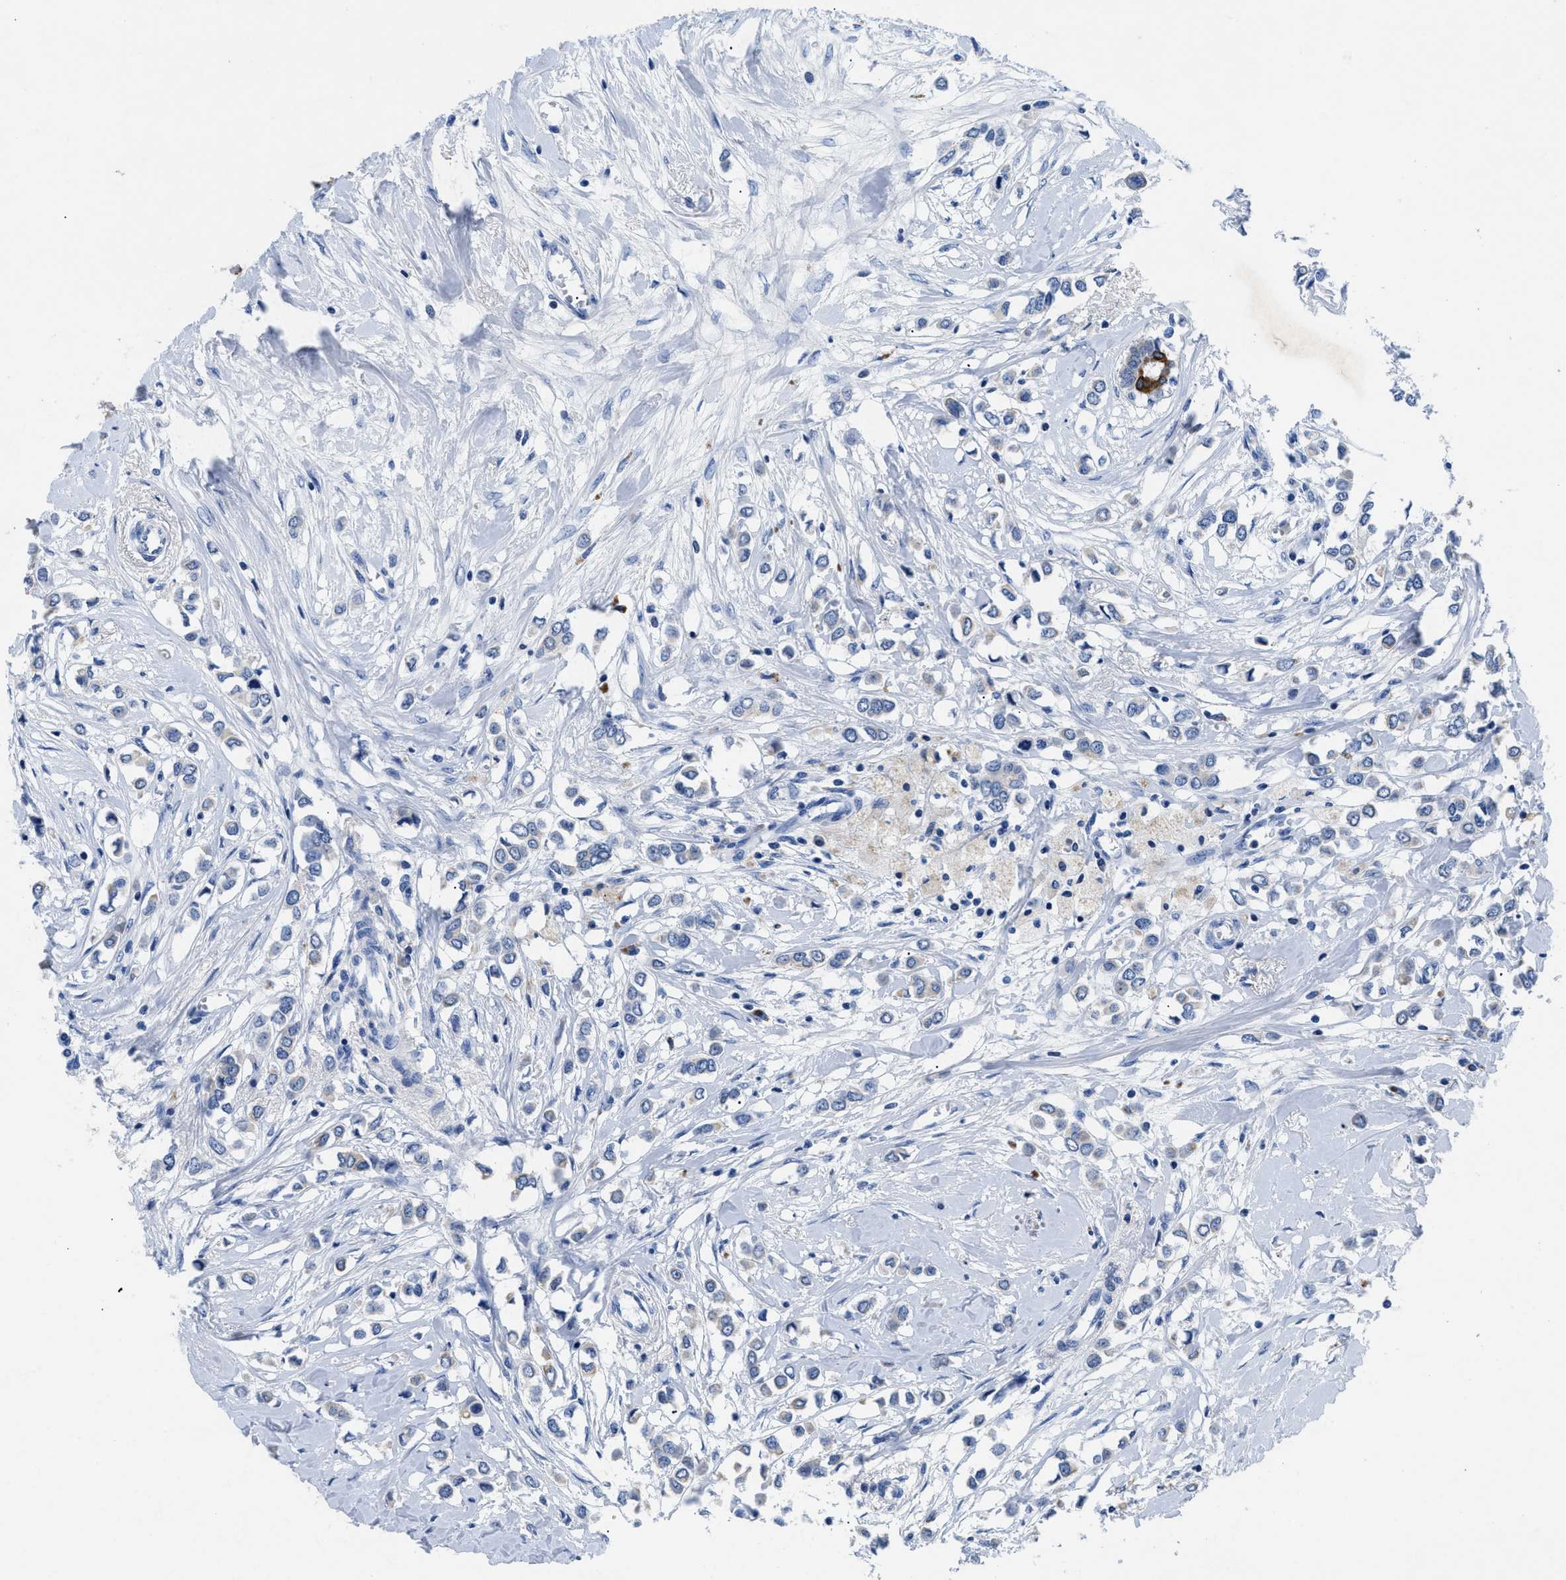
{"staining": {"intensity": "negative", "quantity": "none", "location": "none"}, "tissue": "breast cancer", "cell_type": "Tumor cells", "image_type": "cancer", "snomed": [{"axis": "morphology", "description": "Lobular carcinoma"}, {"axis": "topography", "description": "Breast"}], "caption": "Immunohistochemistry (IHC) of human breast lobular carcinoma exhibits no expression in tumor cells.", "gene": "TMEM68", "patient": {"sex": "female", "age": 51}}